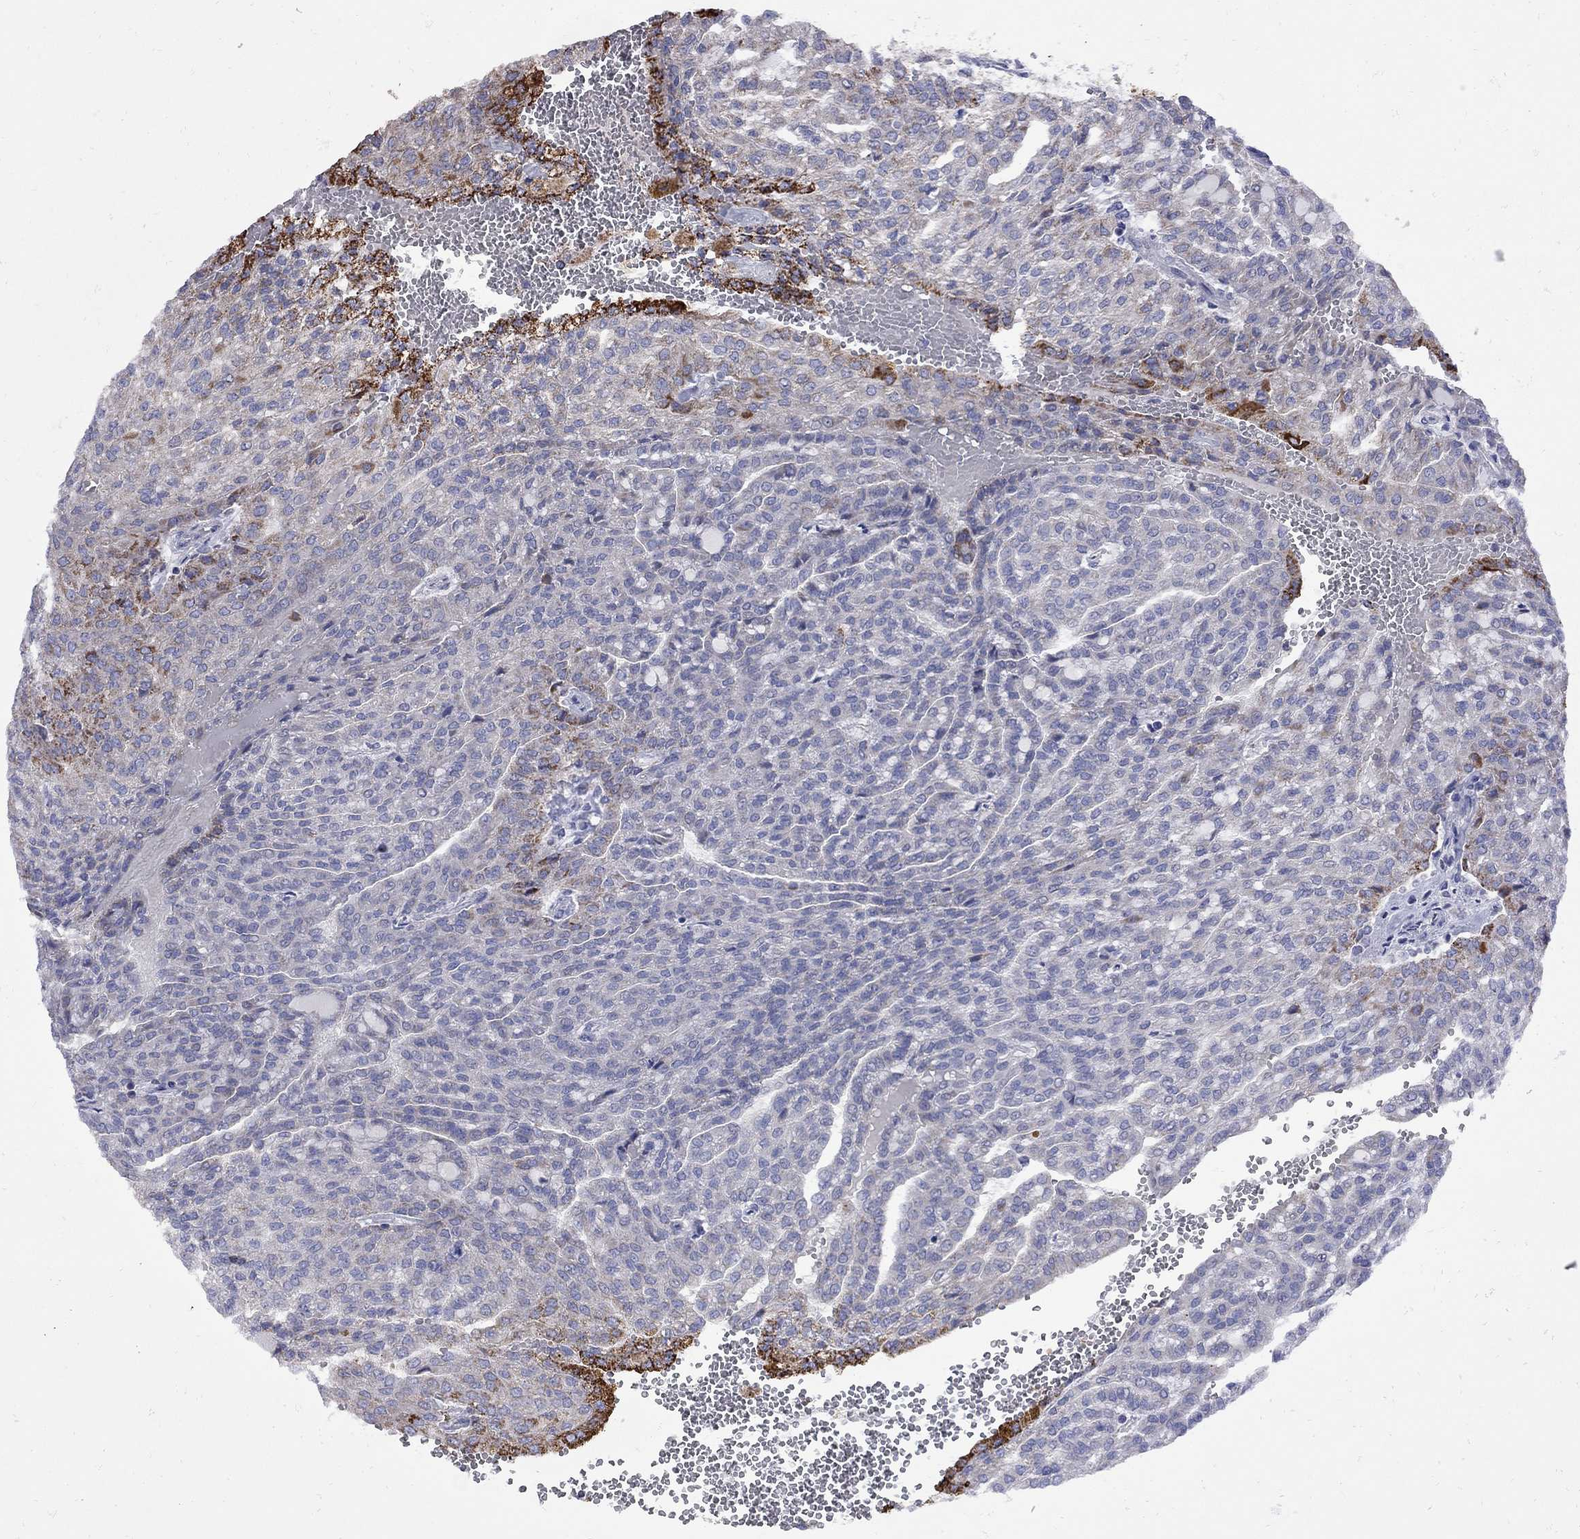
{"staining": {"intensity": "moderate", "quantity": "<25%", "location": "cytoplasmic/membranous"}, "tissue": "renal cancer", "cell_type": "Tumor cells", "image_type": "cancer", "snomed": [{"axis": "morphology", "description": "Adenocarcinoma, NOS"}, {"axis": "topography", "description": "Kidney"}], "caption": "Immunohistochemical staining of adenocarcinoma (renal) shows low levels of moderate cytoplasmic/membranous protein expression in approximately <25% of tumor cells.", "gene": "SESTD1", "patient": {"sex": "male", "age": 63}}